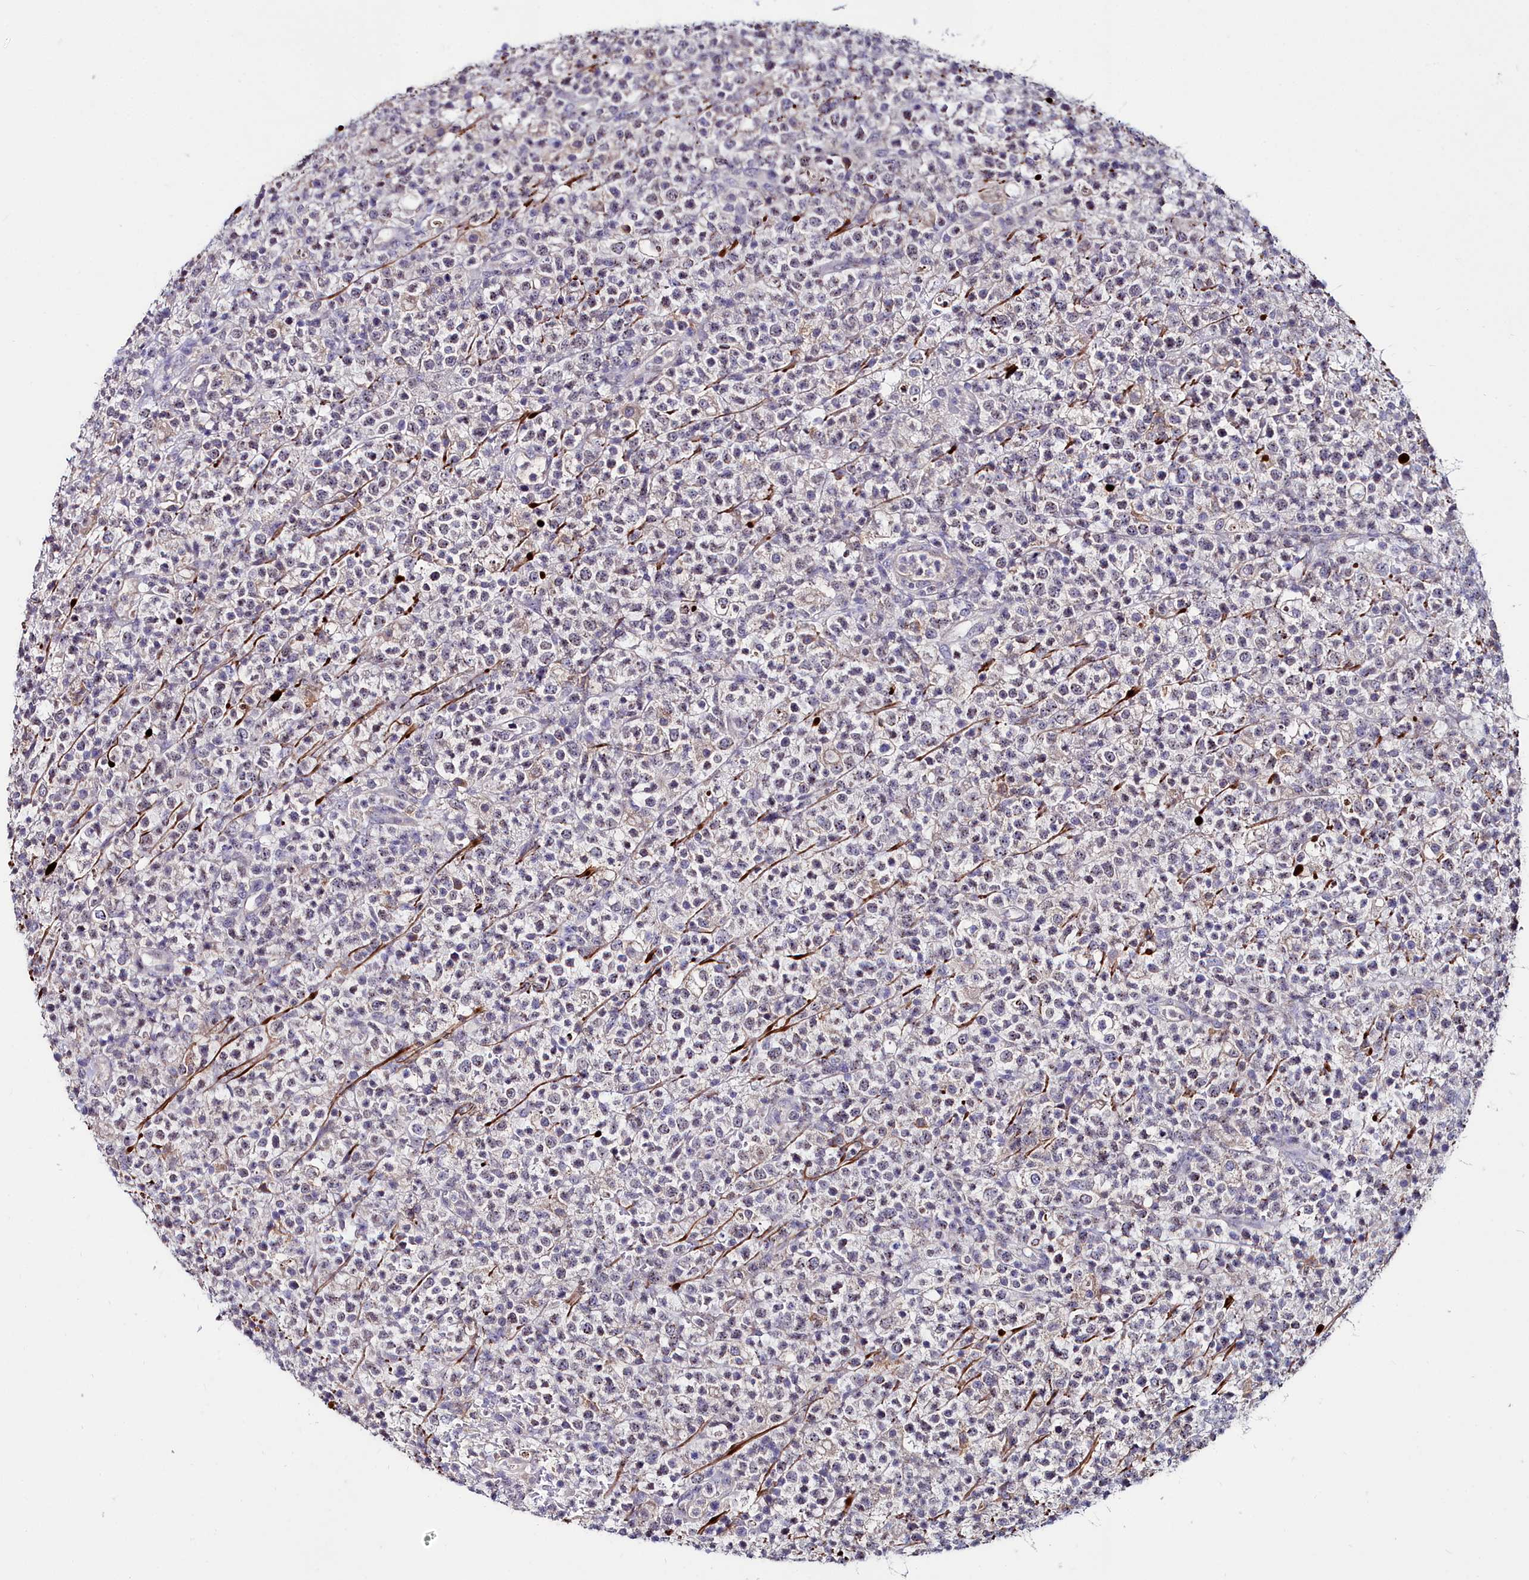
{"staining": {"intensity": "negative", "quantity": "none", "location": "none"}, "tissue": "lymphoma", "cell_type": "Tumor cells", "image_type": "cancer", "snomed": [{"axis": "morphology", "description": "Malignant lymphoma, non-Hodgkin's type, High grade"}, {"axis": "topography", "description": "Colon"}], "caption": "The photomicrograph reveals no significant expression in tumor cells of malignant lymphoma, non-Hodgkin's type (high-grade).", "gene": "AMBRA1", "patient": {"sex": "female", "age": 53}}